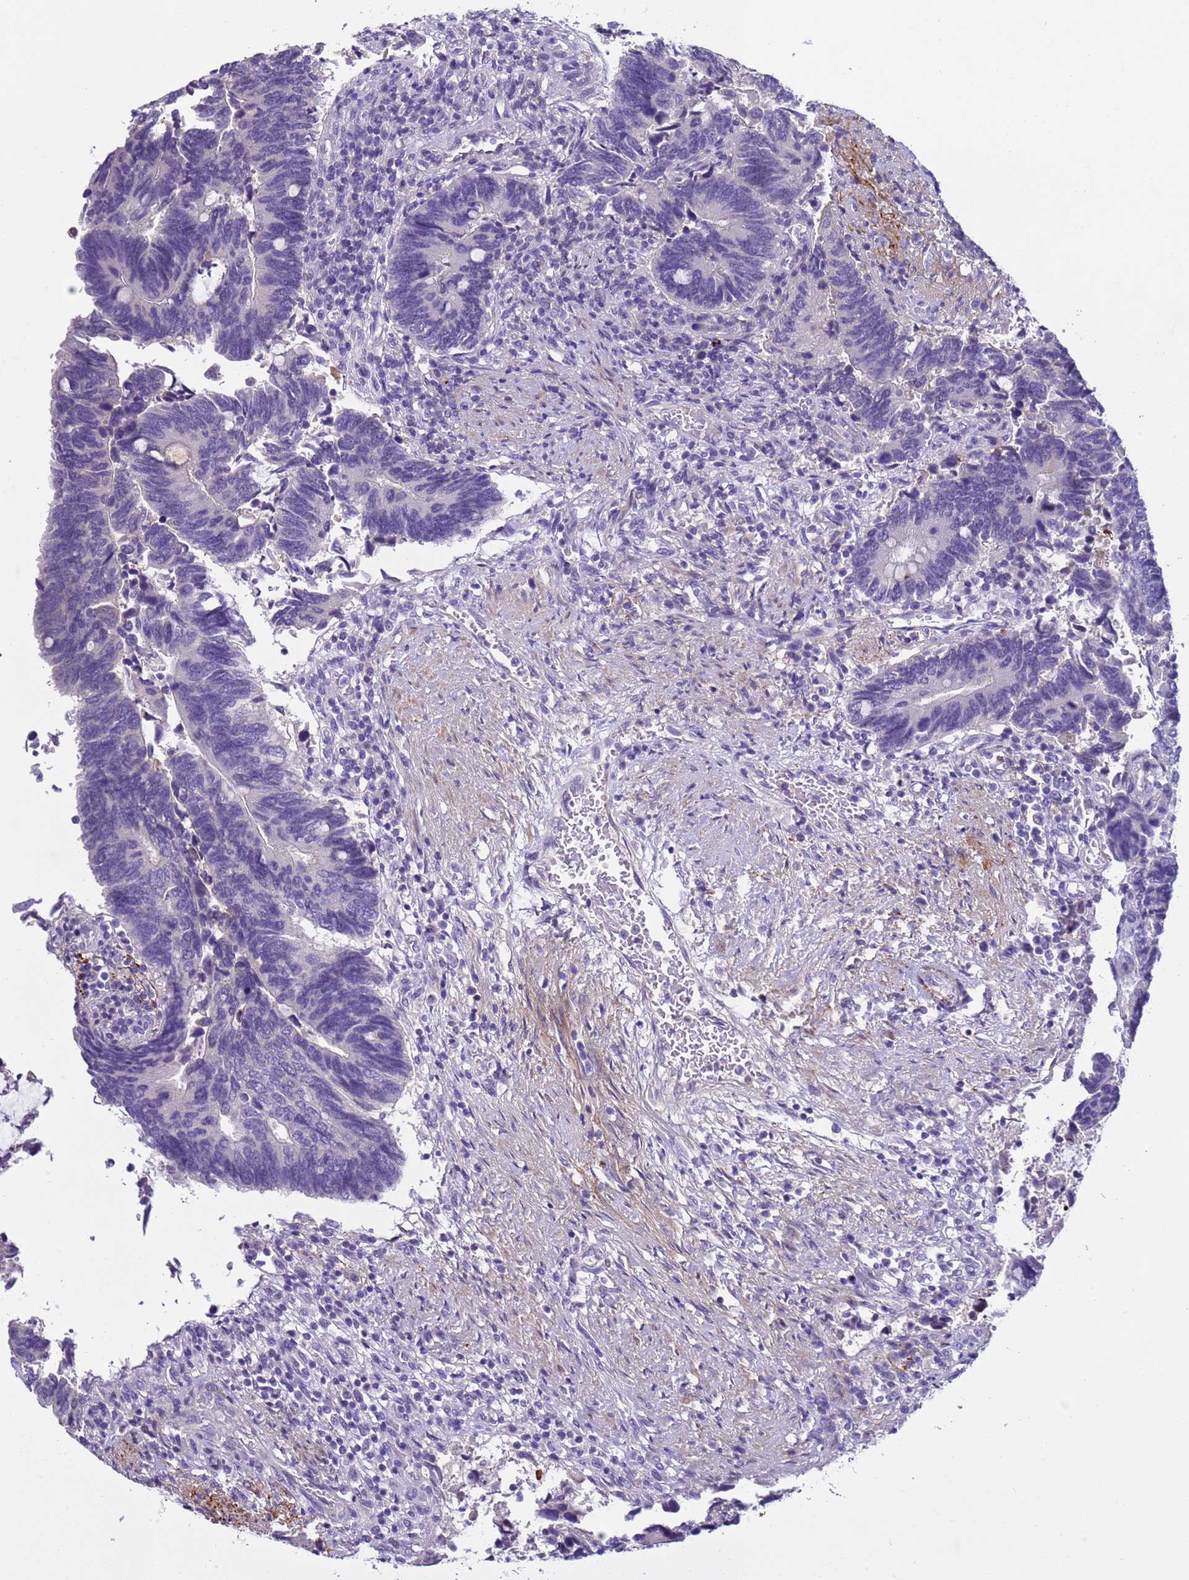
{"staining": {"intensity": "negative", "quantity": "none", "location": "none"}, "tissue": "colorectal cancer", "cell_type": "Tumor cells", "image_type": "cancer", "snomed": [{"axis": "morphology", "description": "Adenocarcinoma, NOS"}, {"axis": "topography", "description": "Colon"}], "caption": "Immunohistochemistry photomicrograph of human colorectal adenocarcinoma stained for a protein (brown), which displays no staining in tumor cells.", "gene": "TRIM51", "patient": {"sex": "male", "age": 87}}